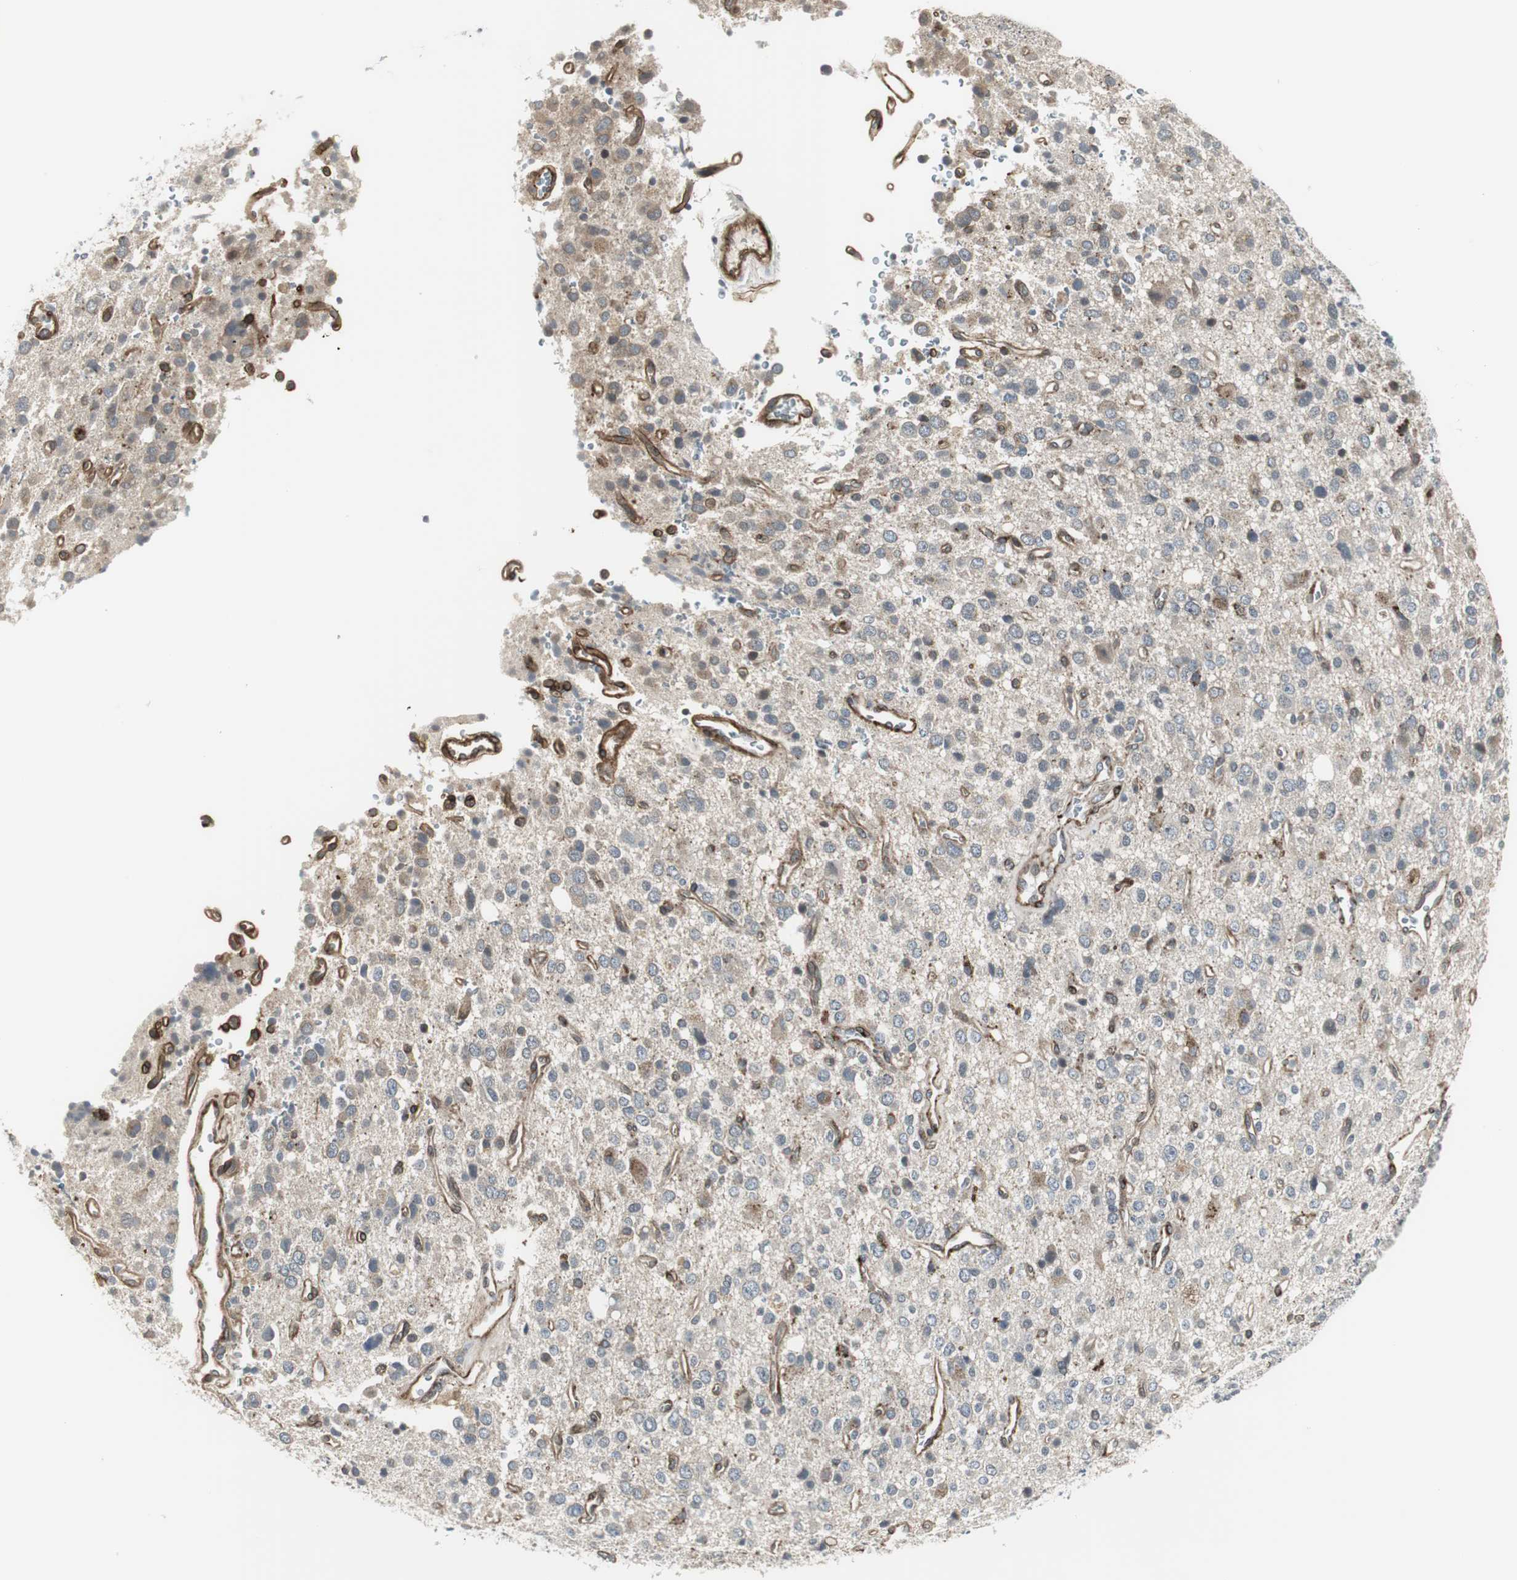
{"staining": {"intensity": "moderate", "quantity": "<25%", "location": "cytoplasmic/membranous"}, "tissue": "glioma", "cell_type": "Tumor cells", "image_type": "cancer", "snomed": [{"axis": "morphology", "description": "Glioma, malignant, High grade"}, {"axis": "topography", "description": "Brain"}], "caption": "Glioma stained with a brown dye demonstrates moderate cytoplasmic/membranous positive staining in about <25% of tumor cells.", "gene": "SCYL3", "patient": {"sex": "male", "age": 47}}